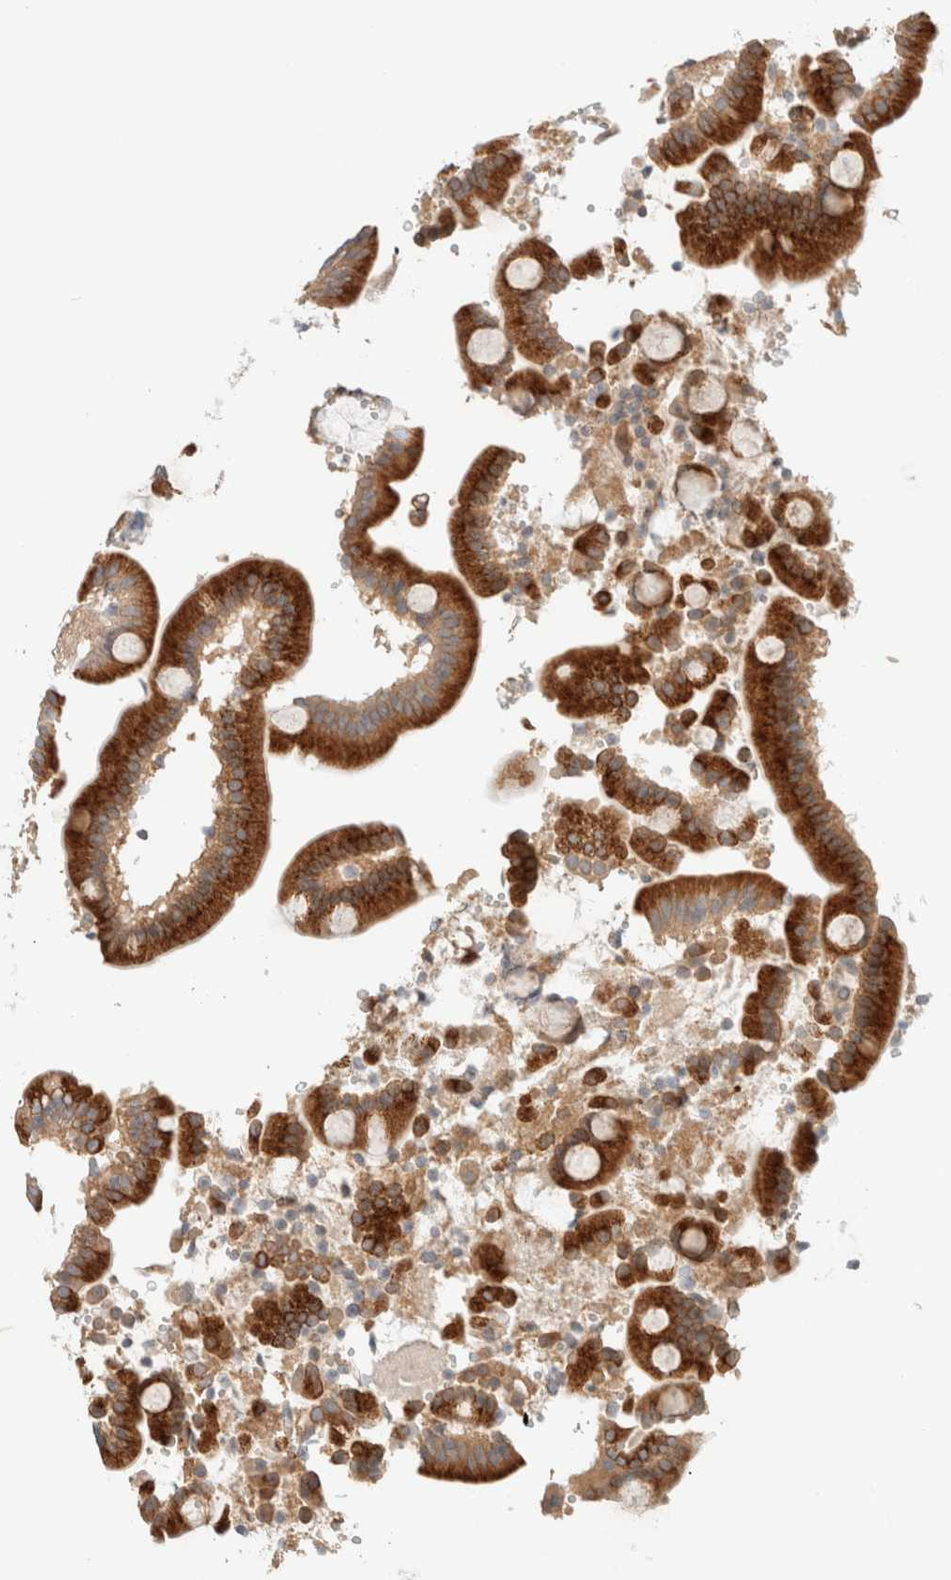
{"staining": {"intensity": "strong", "quantity": ">75%", "location": "cytoplasmic/membranous"}, "tissue": "duodenum", "cell_type": "Glandular cells", "image_type": "normal", "snomed": [{"axis": "morphology", "description": "Normal tissue, NOS"}, {"axis": "topography", "description": "Duodenum"}], "caption": "Protein staining shows strong cytoplasmic/membranous expression in about >75% of glandular cells in normal duodenum.", "gene": "MARK3", "patient": {"sex": "male", "age": 54}}